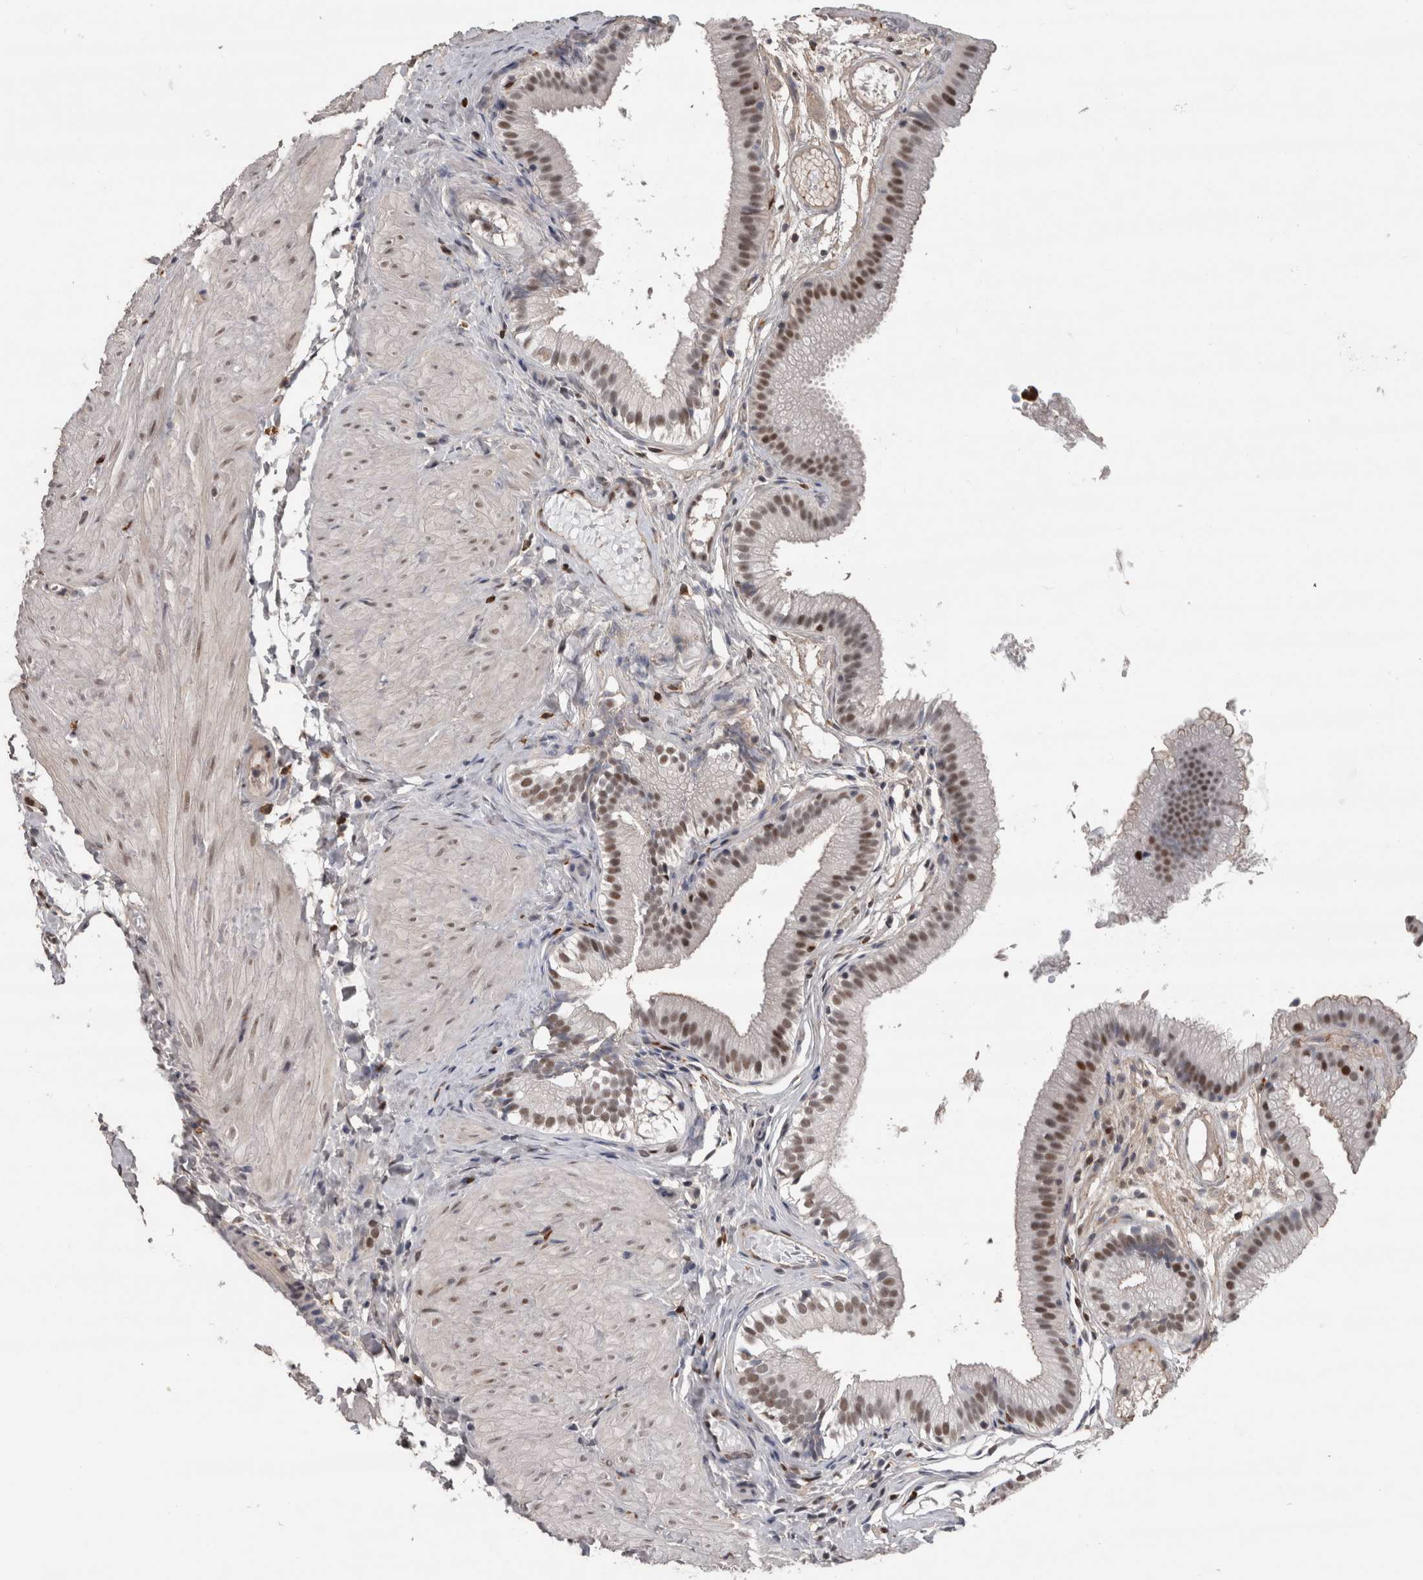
{"staining": {"intensity": "moderate", "quantity": ">75%", "location": "nuclear"}, "tissue": "gallbladder", "cell_type": "Glandular cells", "image_type": "normal", "snomed": [{"axis": "morphology", "description": "Normal tissue, NOS"}, {"axis": "topography", "description": "Gallbladder"}], "caption": "About >75% of glandular cells in benign gallbladder reveal moderate nuclear protein positivity as visualized by brown immunohistochemical staining.", "gene": "POLD2", "patient": {"sex": "female", "age": 26}}